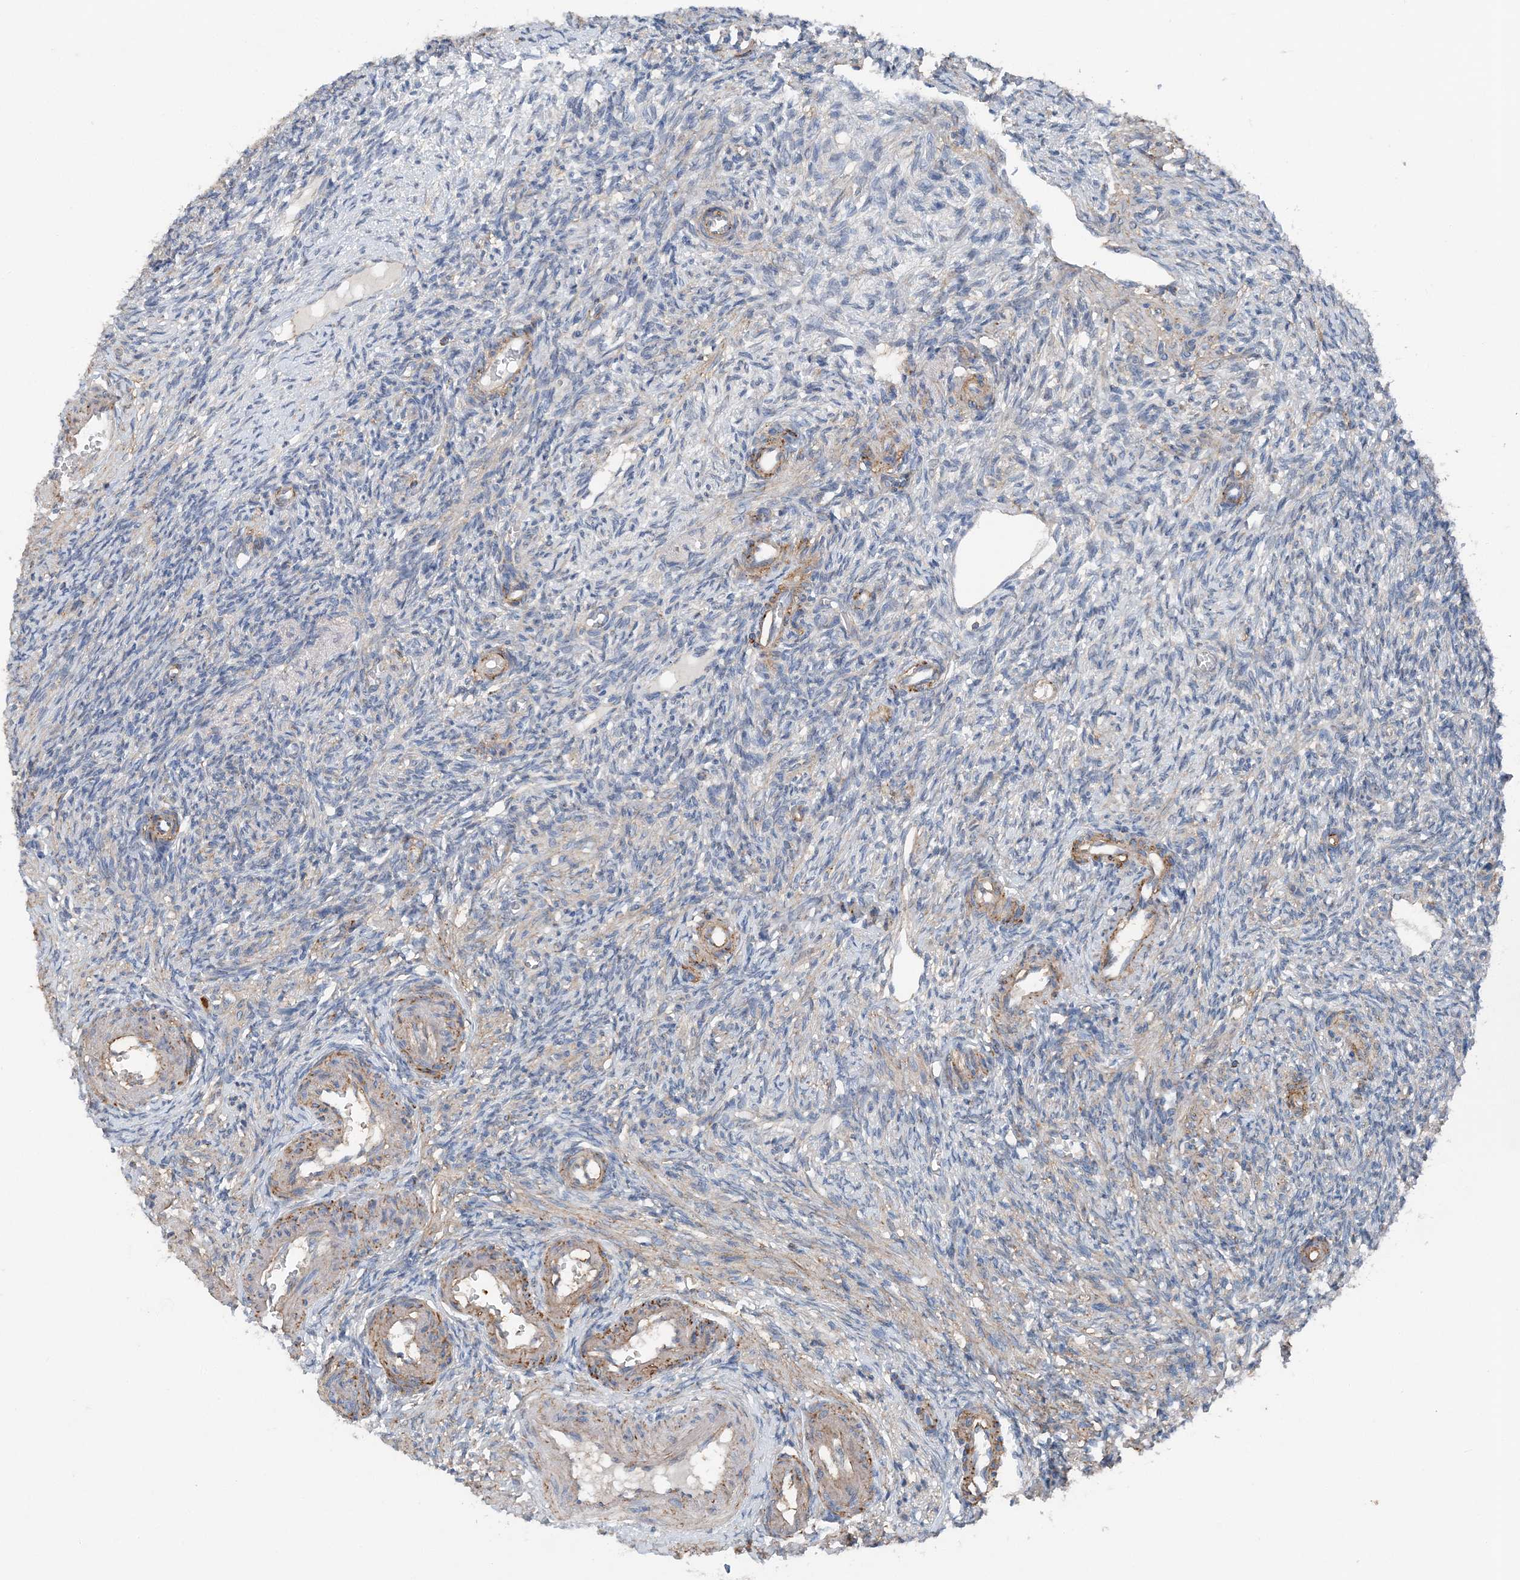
{"staining": {"intensity": "weak", "quantity": "<25%", "location": "cytoplasmic/membranous"}, "tissue": "ovary", "cell_type": "Ovarian stroma cells", "image_type": "normal", "snomed": [{"axis": "morphology", "description": "Normal tissue, NOS"}, {"axis": "topography", "description": "Ovary"}], "caption": "DAB immunohistochemical staining of unremarkable human ovary reveals no significant expression in ovarian stroma cells. (DAB (3,3'-diaminobenzidine) immunohistochemistry (IHC), high magnification).", "gene": "SPRY2", "patient": {"sex": "female", "age": 27}}